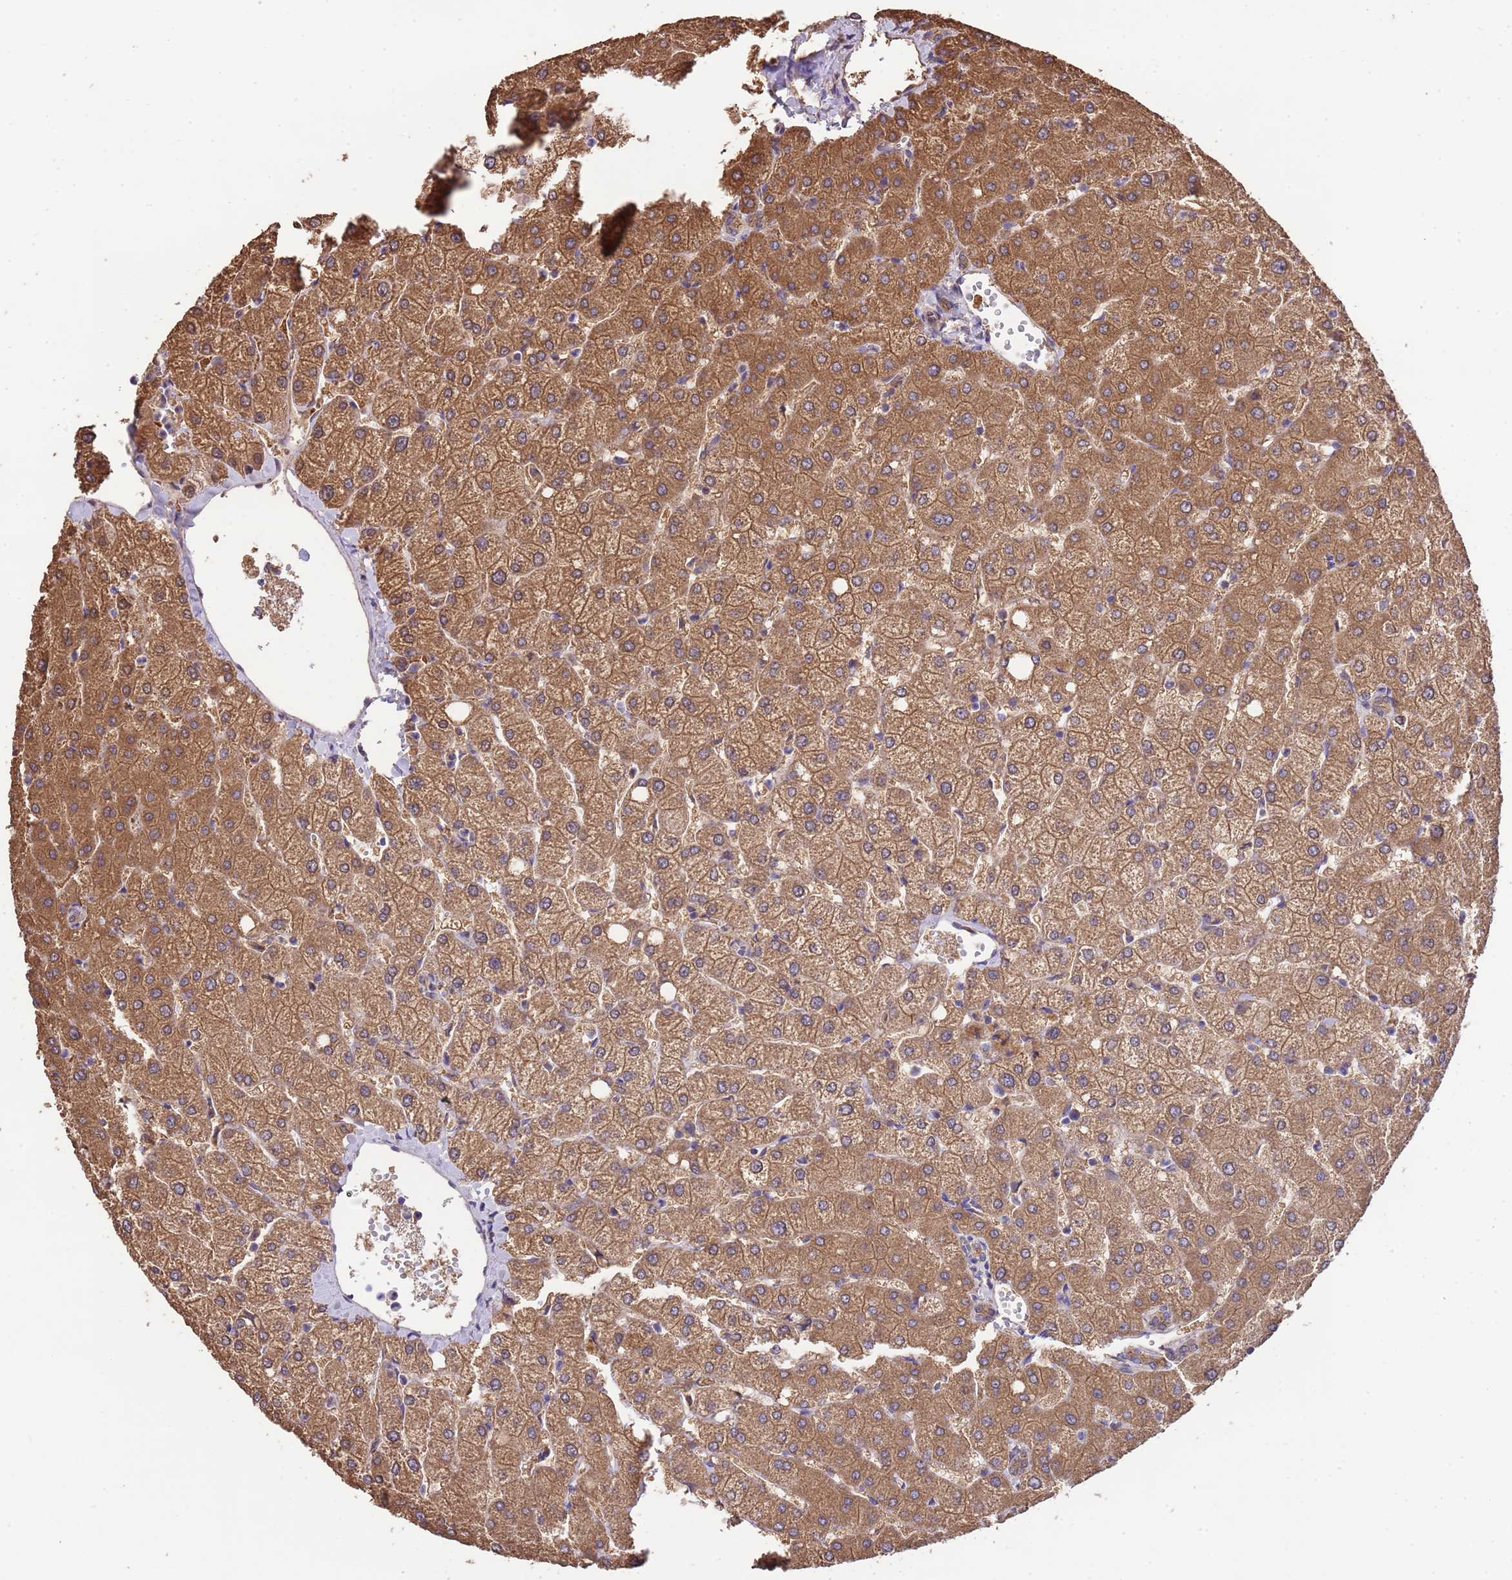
{"staining": {"intensity": "moderate", "quantity": "<25%", "location": "cytoplasmic/membranous"}, "tissue": "liver", "cell_type": "Cholangiocytes", "image_type": "normal", "snomed": [{"axis": "morphology", "description": "Normal tissue, NOS"}, {"axis": "topography", "description": "Liver"}], "caption": "Protein staining by immunohistochemistry reveals moderate cytoplasmic/membranous expression in about <25% of cholangiocytes in normal liver.", "gene": "NPHP1", "patient": {"sex": "female", "age": 54}}